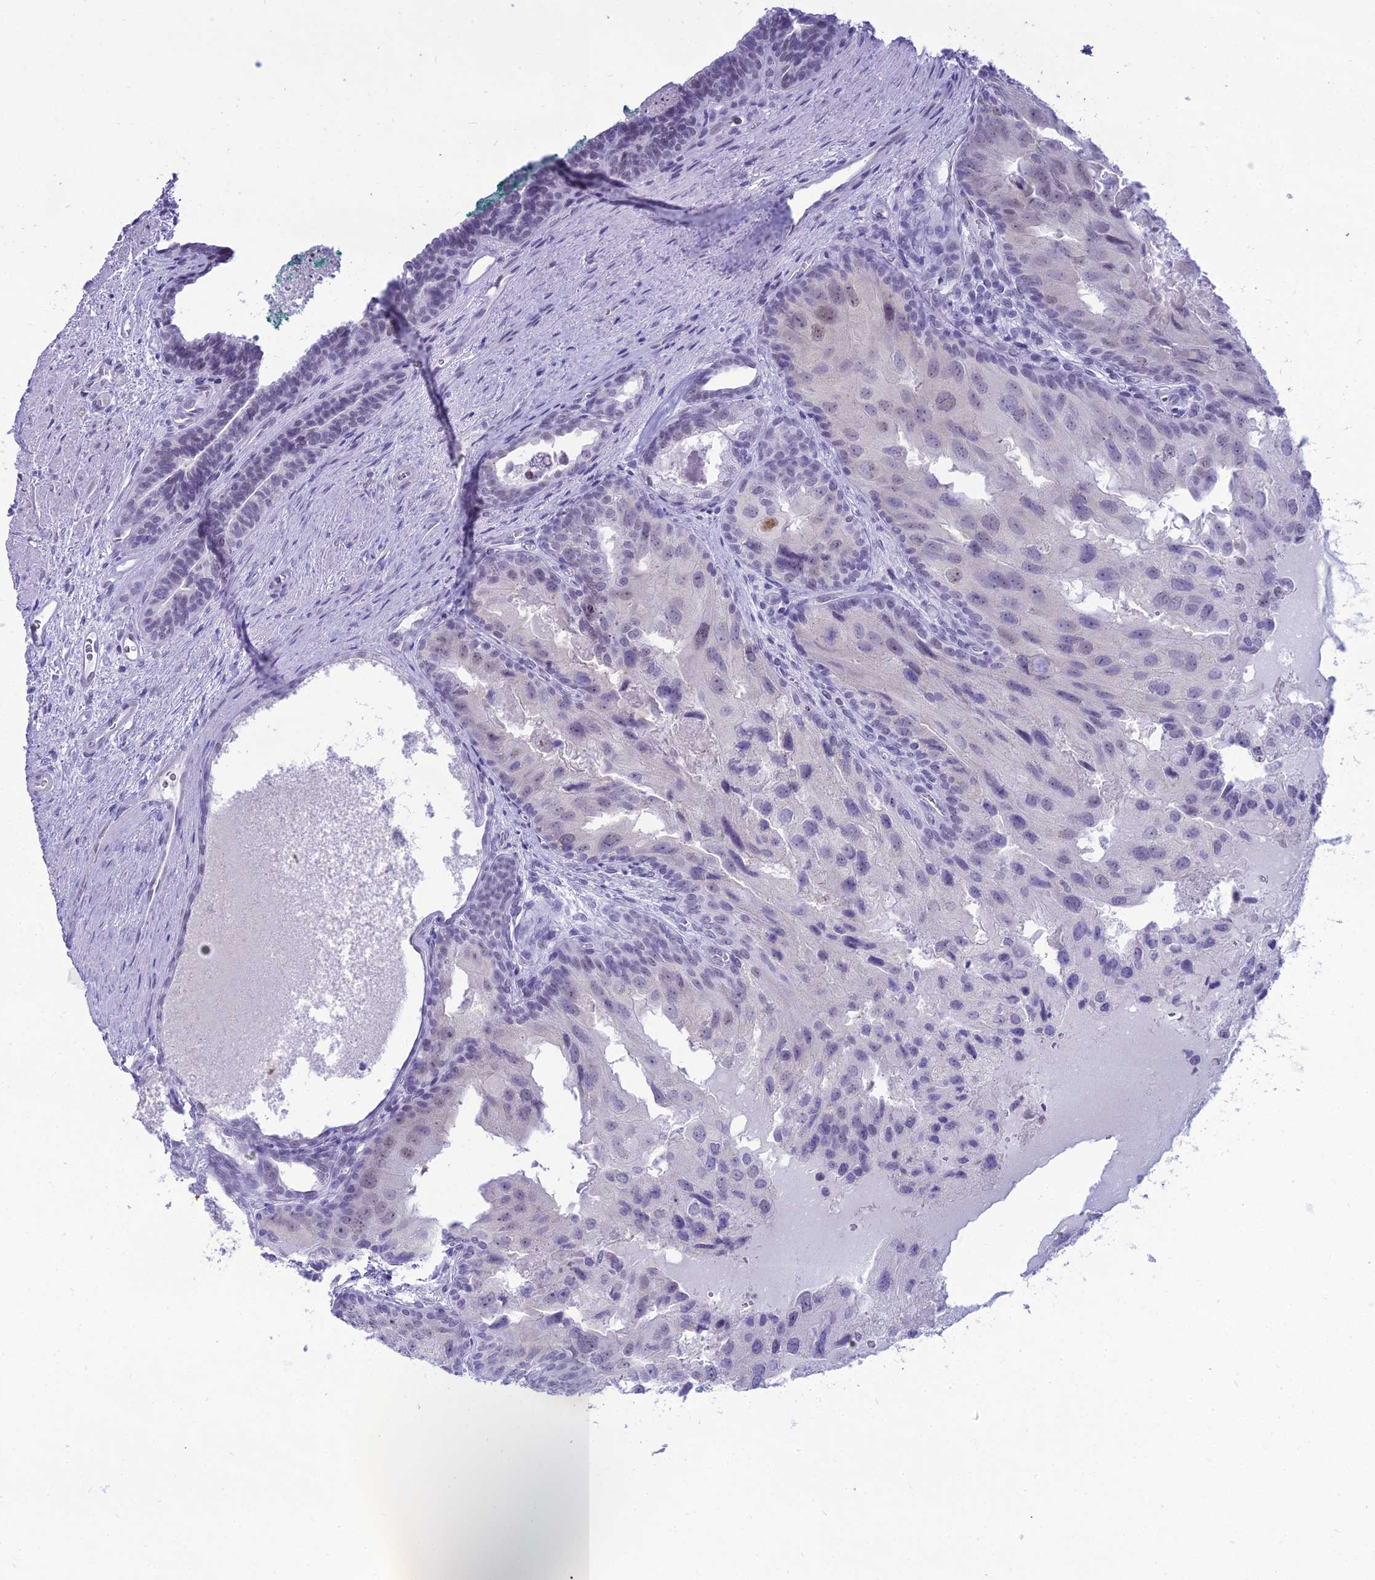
{"staining": {"intensity": "weak", "quantity": "25%-75%", "location": "nuclear"}, "tissue": "prostate cancer", "cell_type": "Tumor cells", "image_type": "cancer", "snomed": [{"axis": "morphology", "description": "Adenocarcinoma, High grade"}, {"axis": "topography", "description": "Prostate"}], "caption": "Prostate cancer stained with a brown dye shows weak nuclear positive staining in approximately 25%-75% of tumor cells.", "gene": "DHX40", "patient": {"sex": "male", "age": 62}}